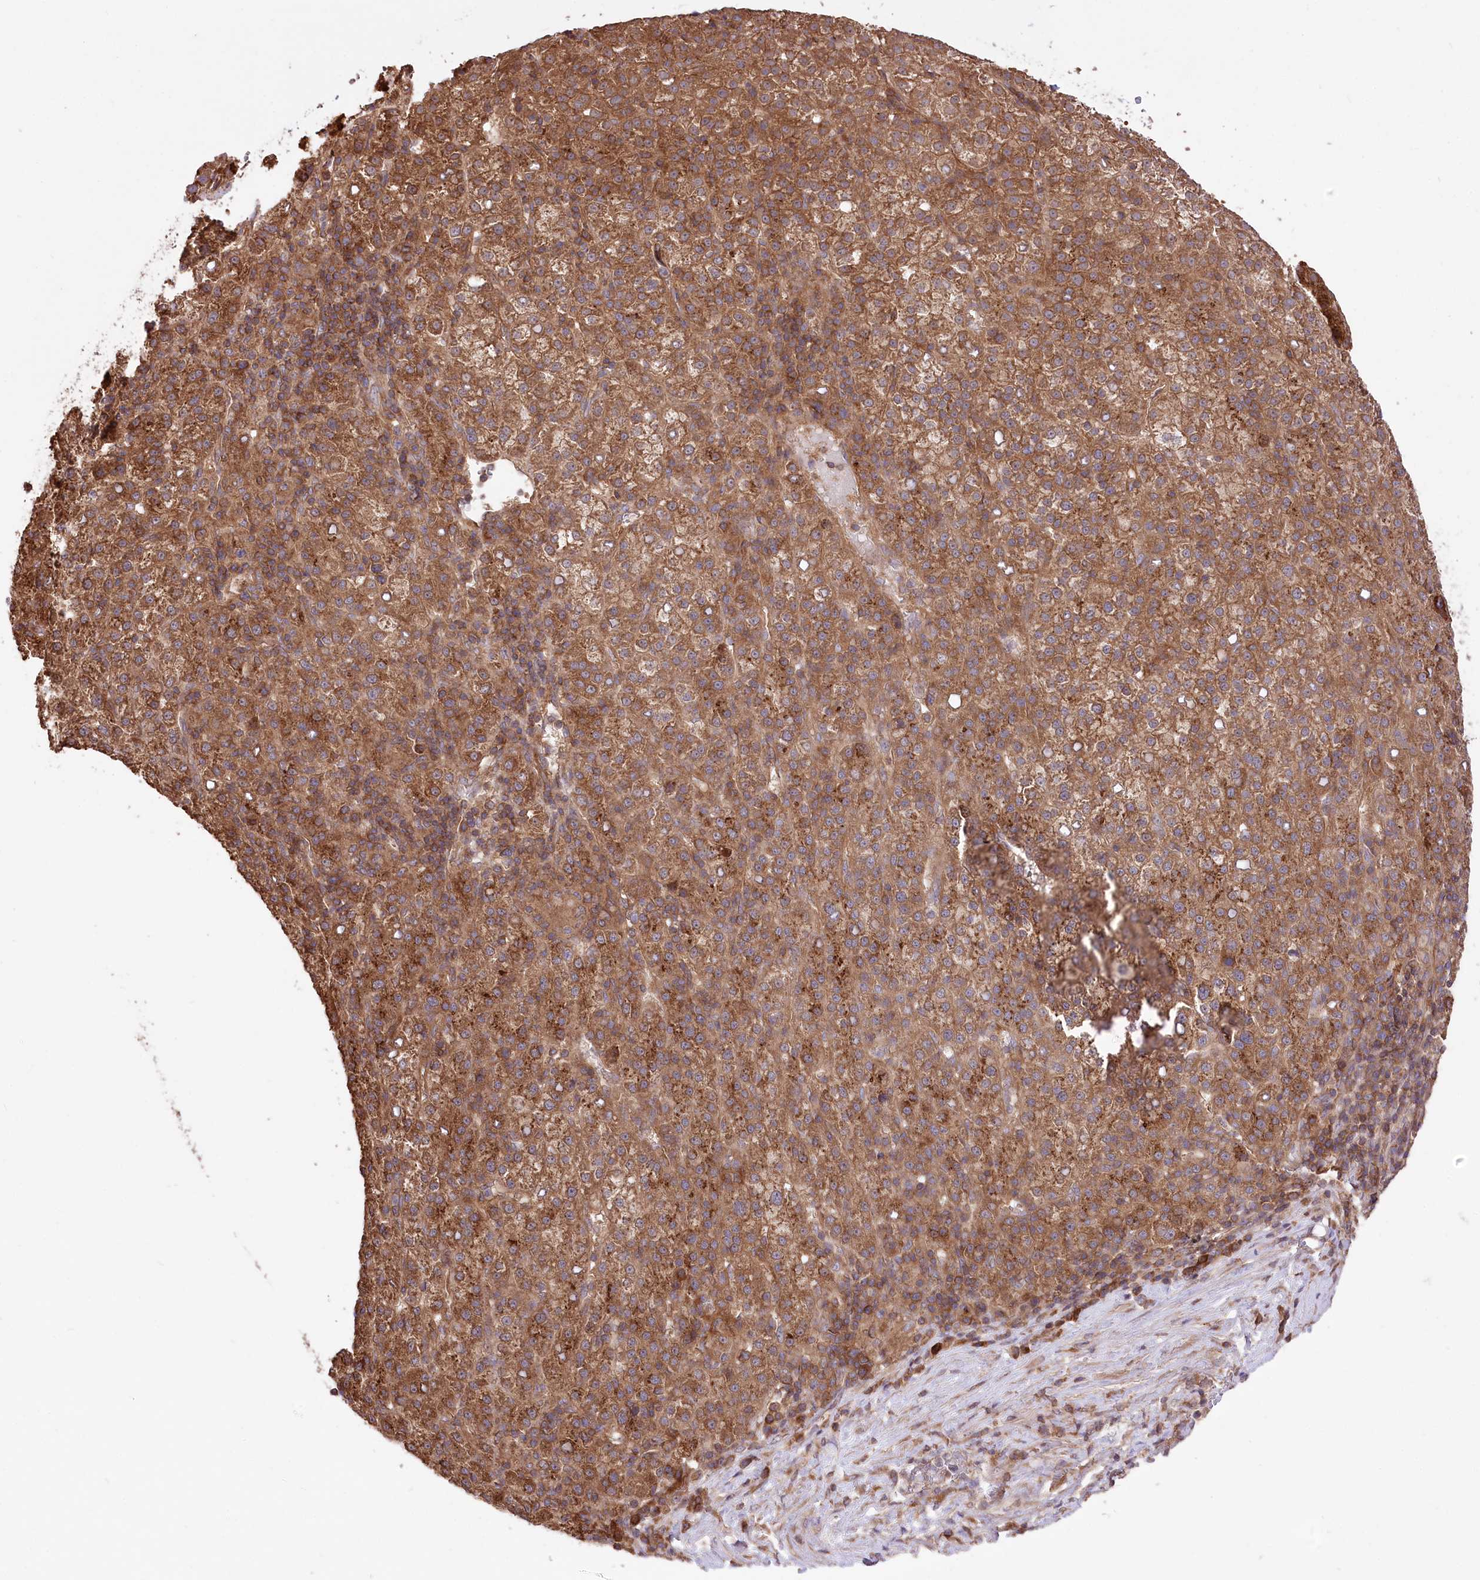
{"staining": {"intensity": "moderate", "quantity": ">75%", "location": "cytoplasmic/membranous"}, "tissue": "liver cancer", "cell_type": "Tumor cells", "image_type": "cancer", "snomed": [{"axis": "morphology", "description": "Carcinoma, Hepatocellular, NOS"}, {"axis": "topography", "description": "Liver"}], "caption": "Hepatocellular carcinoma (liver) was stained to show a protein in brown. There is medium levels of moderate cytoplasmic/membranous staining in about >75% of tumor cells. The protein of interest is shown in brown color, while the nuclei are stained blue.", "gene": "XYLB", "patient": {"sex": "female", "age": 58}}